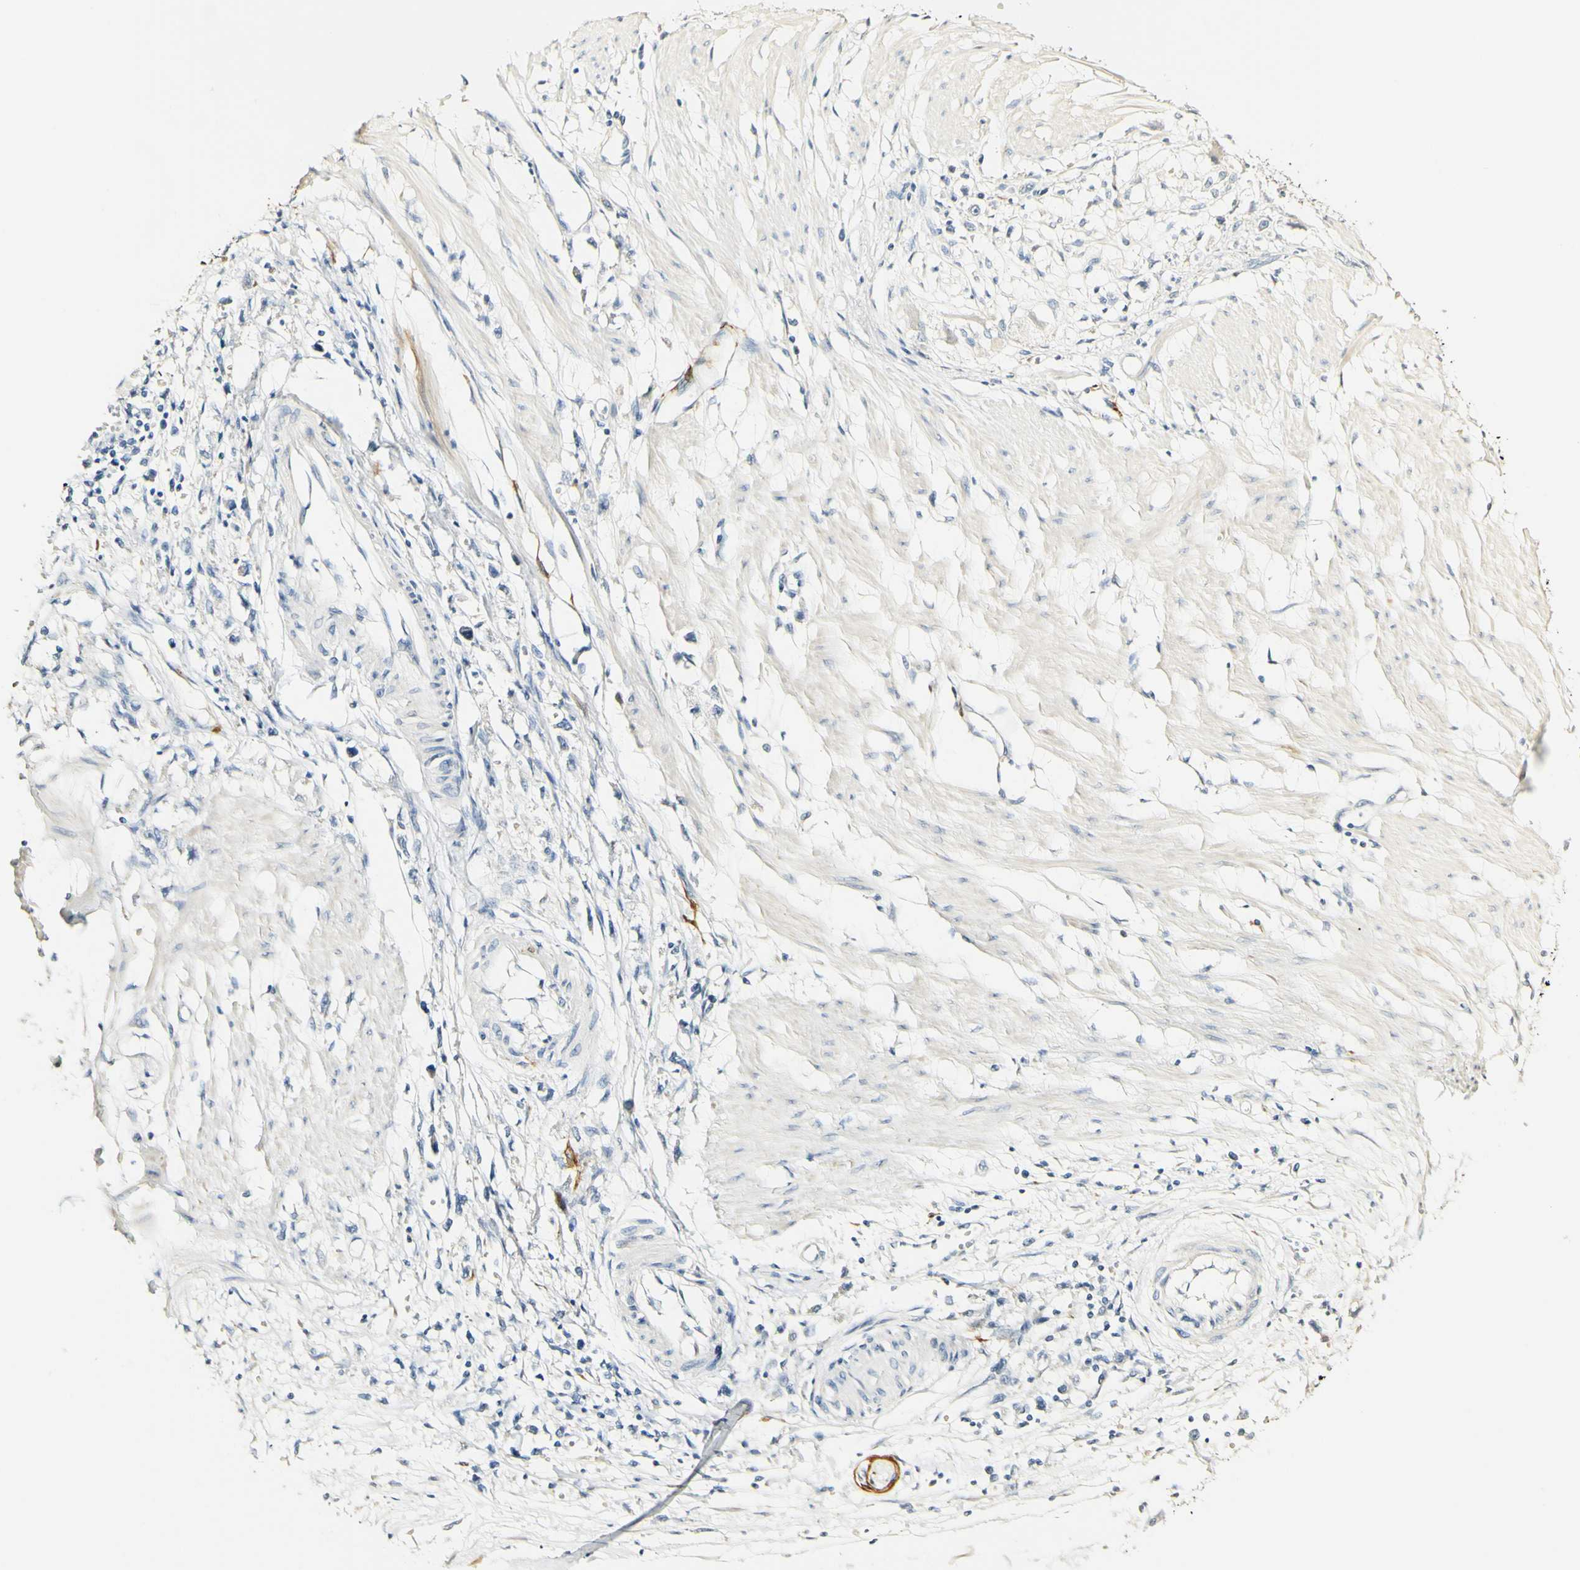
{"staining": {"intensity": "negative", "quantity": "none", "location": "none"}, "tissue": "stomach cancer", "cell_type": "Tumor cells", "image_type": "cancer", "snomed": [{"axis": "morphology", "description": "Adenocarcinoma, NOS"}, {"axis": "topography", "description": "Stomach"}], "caption": "Adenocarcinoma (stomach) was stained to show a protein in brown. There is no significant positivity in tumor cells.", "gene": "FMO3", "patient": {"sex": "female", "age": 59}}